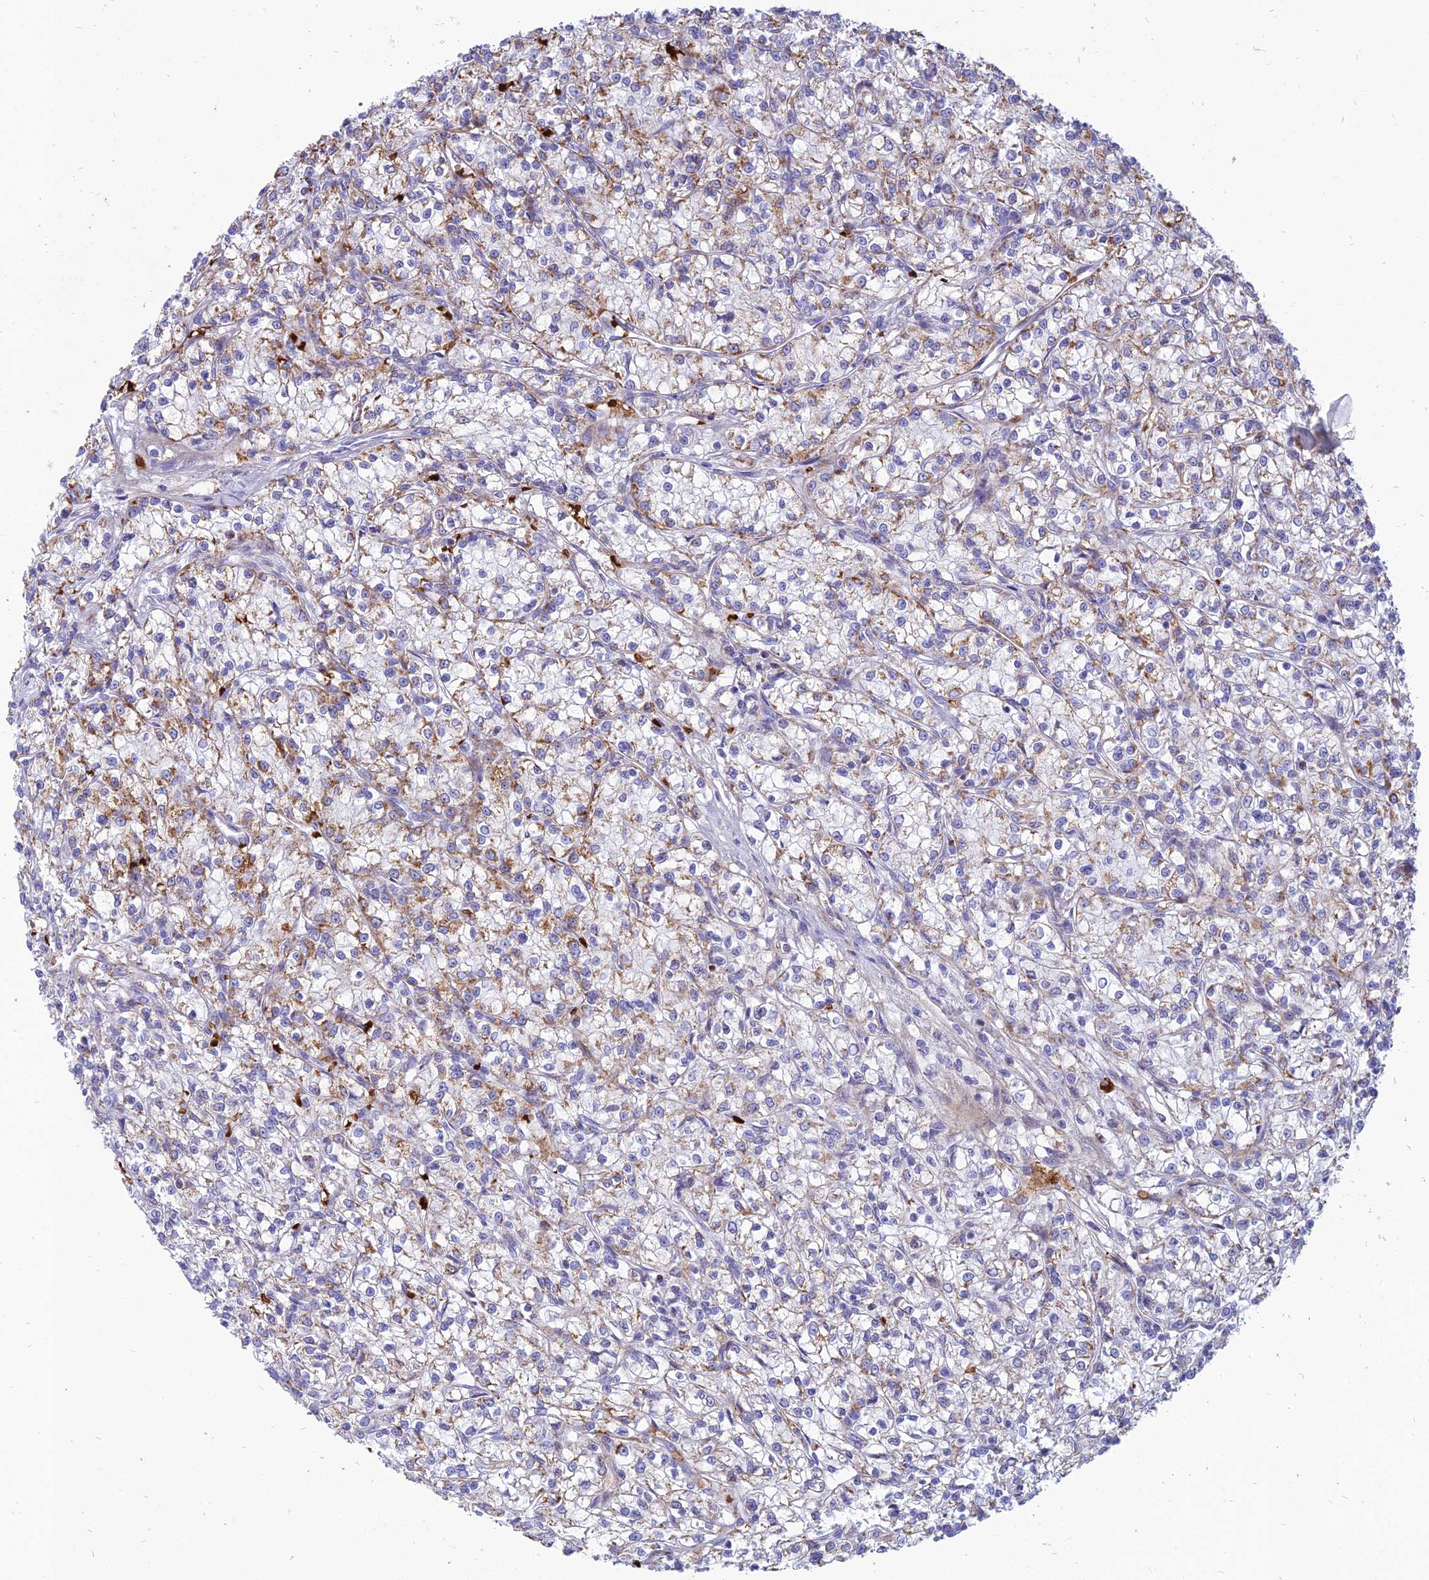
{"staining": {"intensity": "negative", "quantity": "none", "location": "none"}, "tissue": "renal cancer", "cell_type": "Tumor cells", "image_type": "cancer", "snomed": [{"axis": "morphology", "description": "Adenocarcinoma, NOS"}, {"axis": "topography", "description": "Kidney"}], "caption": "High power microscopy micrograph of an IHC image of renal adenocarcinoma, revealing no significant expression in tumor cells.", "gene": "HHAT", "patient": {"sex": "female", "age": 59}}